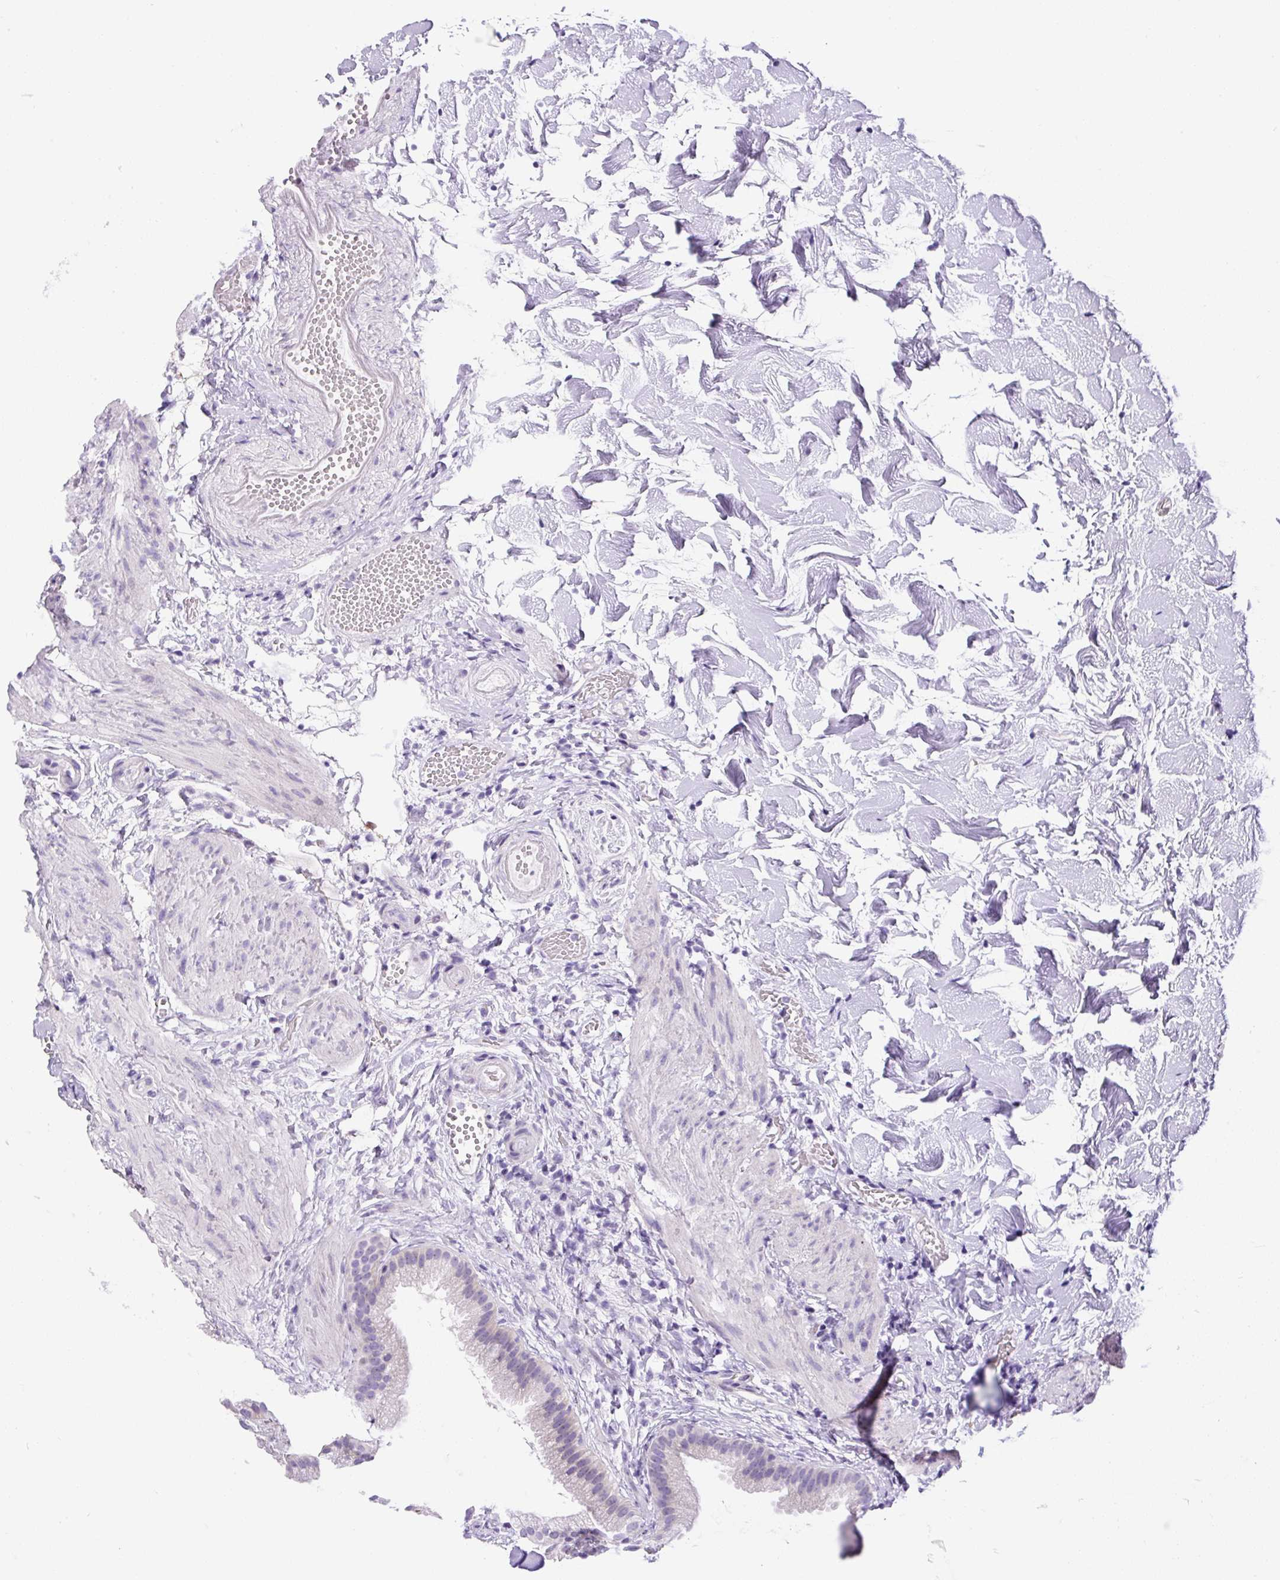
{"staining": {"intensity": "negative", "quantity": "none", "location": "none"}, "tissue": "gallbladder", "cell_type": "Glandular cells", "image_type": "normal", "snomed": [{"axis": "morphology", "description": "Normal tissue, NOS"}, {"axis": "topography", "description": "Gallbladder"}], "caption": "Immunohistochemical staining of normal gallbladder reveals no significant staining in glandular cells.", "gene": "ASB4", "patient": {"sex": "female", "age": 63}}